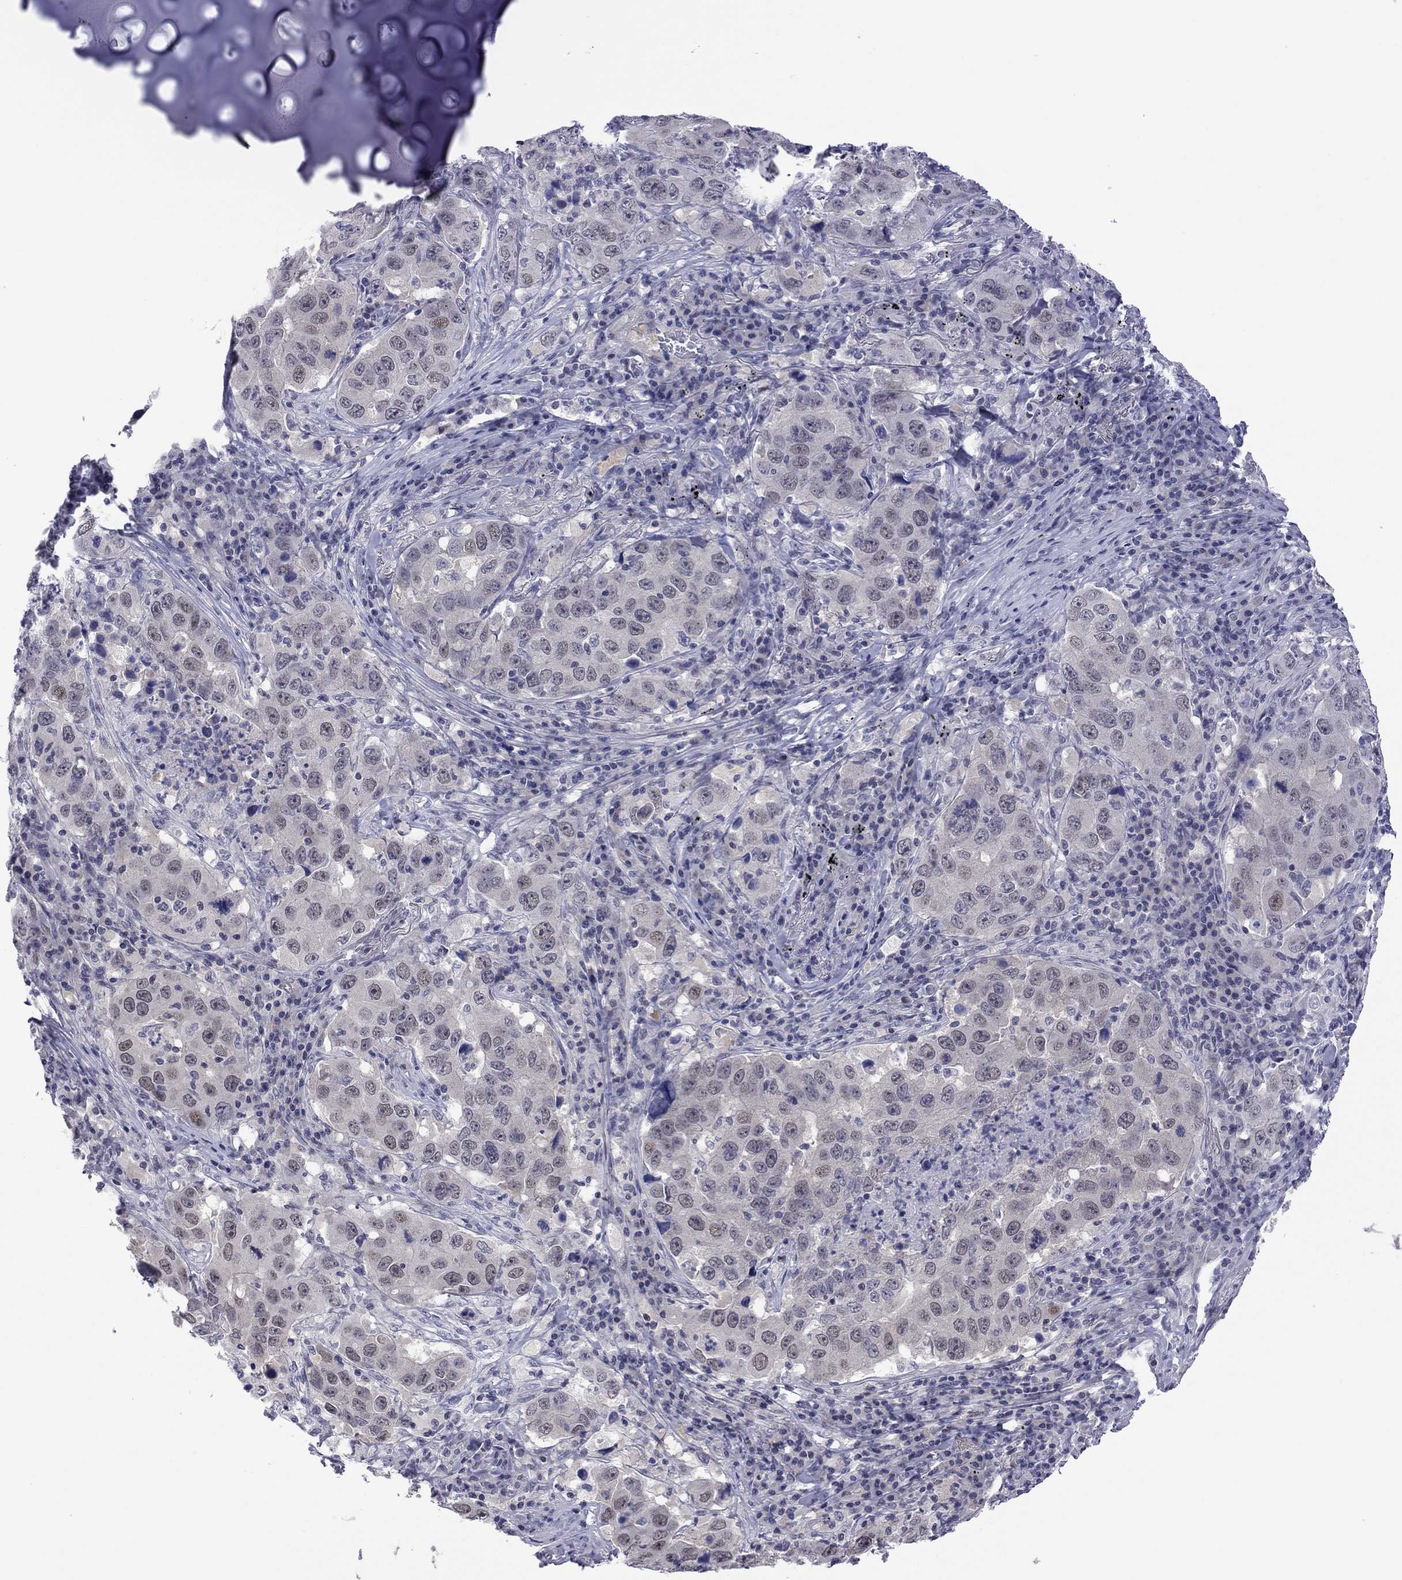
{"staining": {"intensity": "weak", "quantity": "<25%", "location": "nuclear"}, "tissue": "lung cancer", "cell_type": "Tumor cells", "image_type": "cancer", "snomed": [{"axis": "morphology", "description": "Adenocarcinoma, NOS"}, {"axis": "topography", "description": "Lung"}], "caption": "An image of adenocarcinoma (lung) stained for a protein shows no brown staining in tumor cells. Nuclei are stained in blue.", "gene": "POU5F2", "patient": {"sex": "male", "age": 73}}